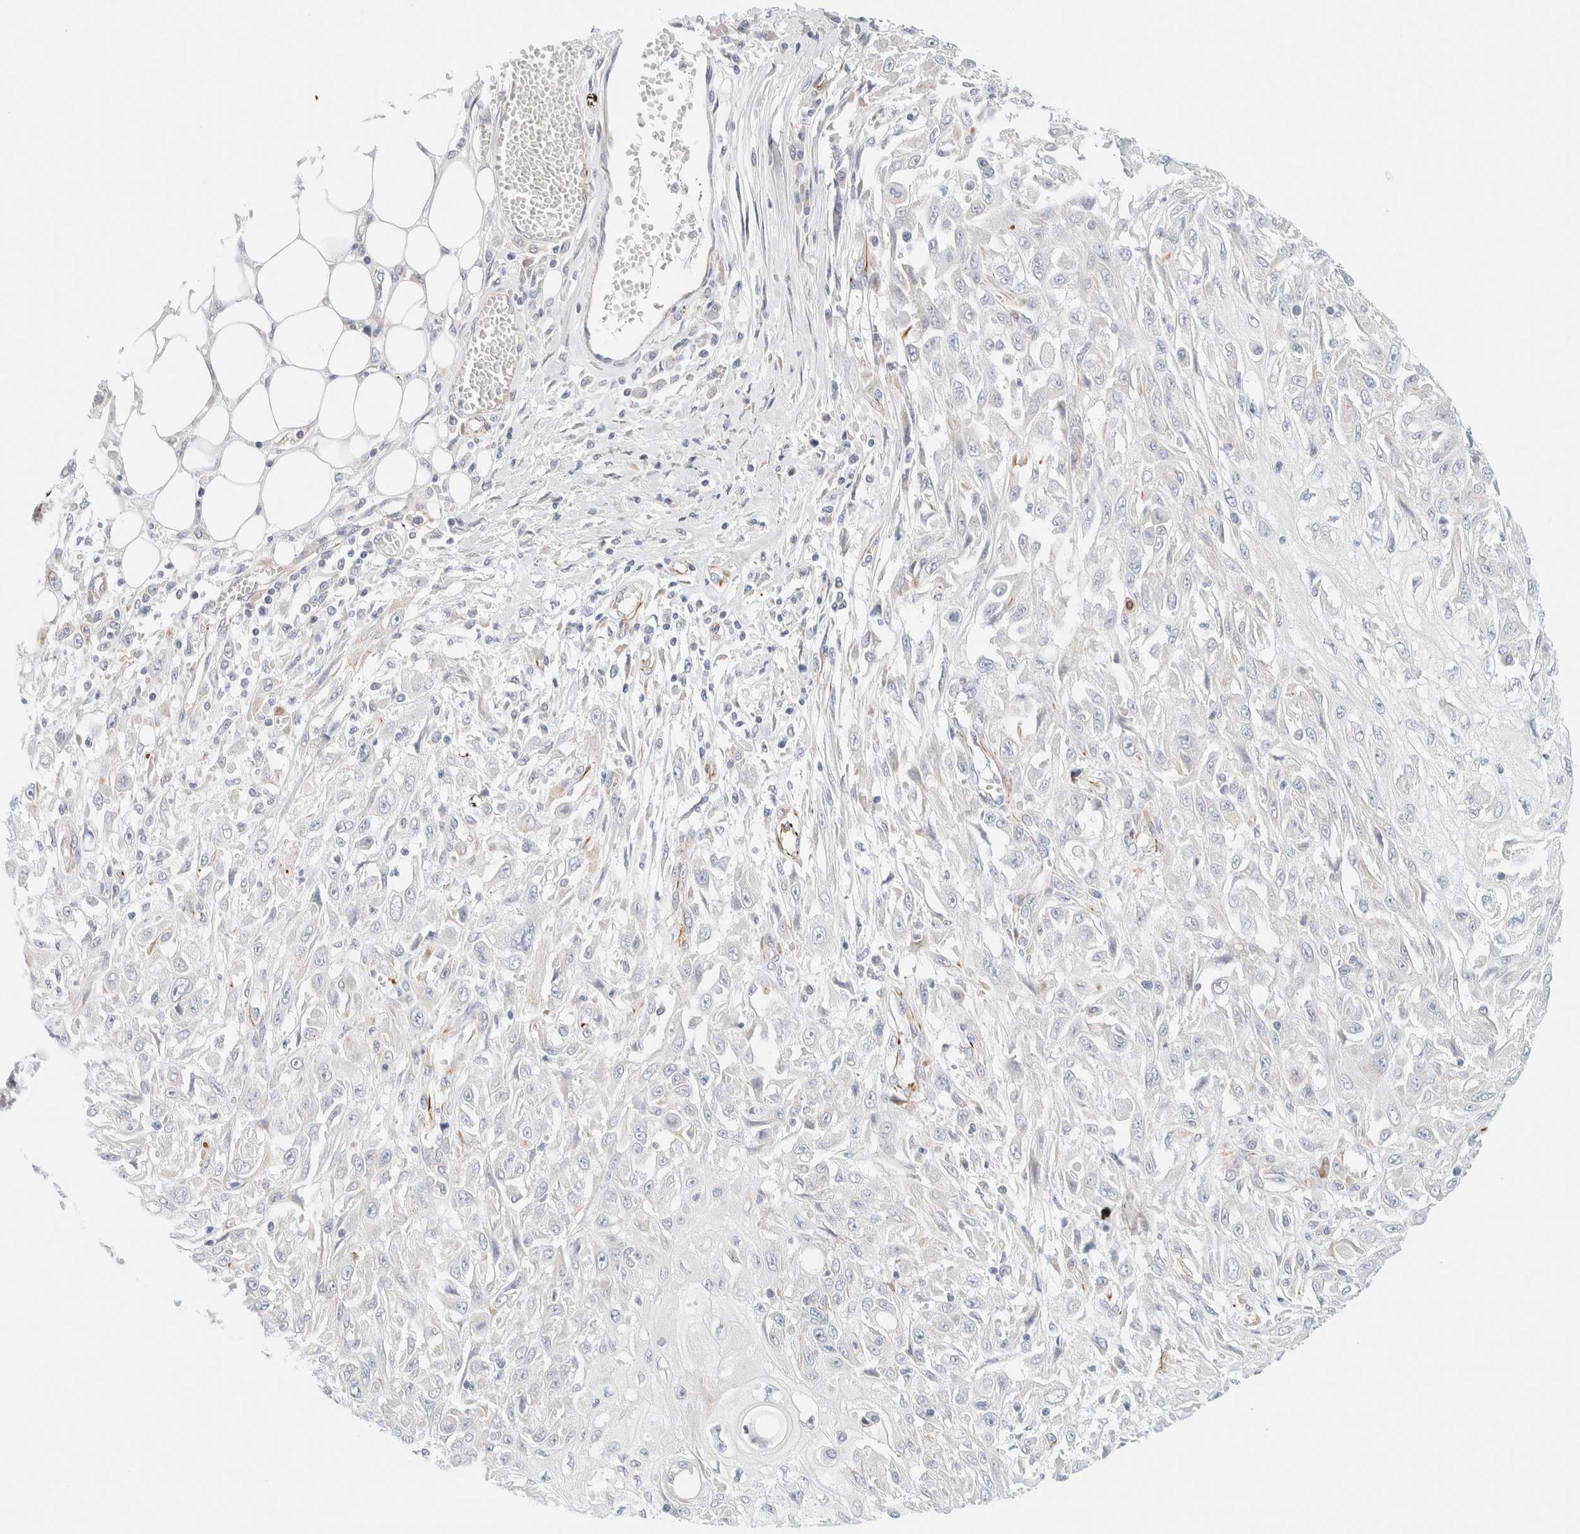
{"staining": {"intensity": "negative", "quantity": "none", "location": "none"}, "tissue": "skin cancer", "cell_type": "Tumor cells", "image_type": "cancer", "snomed": [{"axis": "morphology", "description": "Squamous cell carcinoma, NOS"}, {"axis": "morphology", "description": "Squamous cell carcinoma, metastatic, NOS"}, {"axis": "topography", "description": "Skin"}, {"axis": "topography", "description": "Lymph node"}], "caption": "Micrograph shows no significant protein expression in tumor cells of skin squamous cell carcinoma.", "gene": "SLC25A48", "patient": {"sex": "male", "age": 75}}